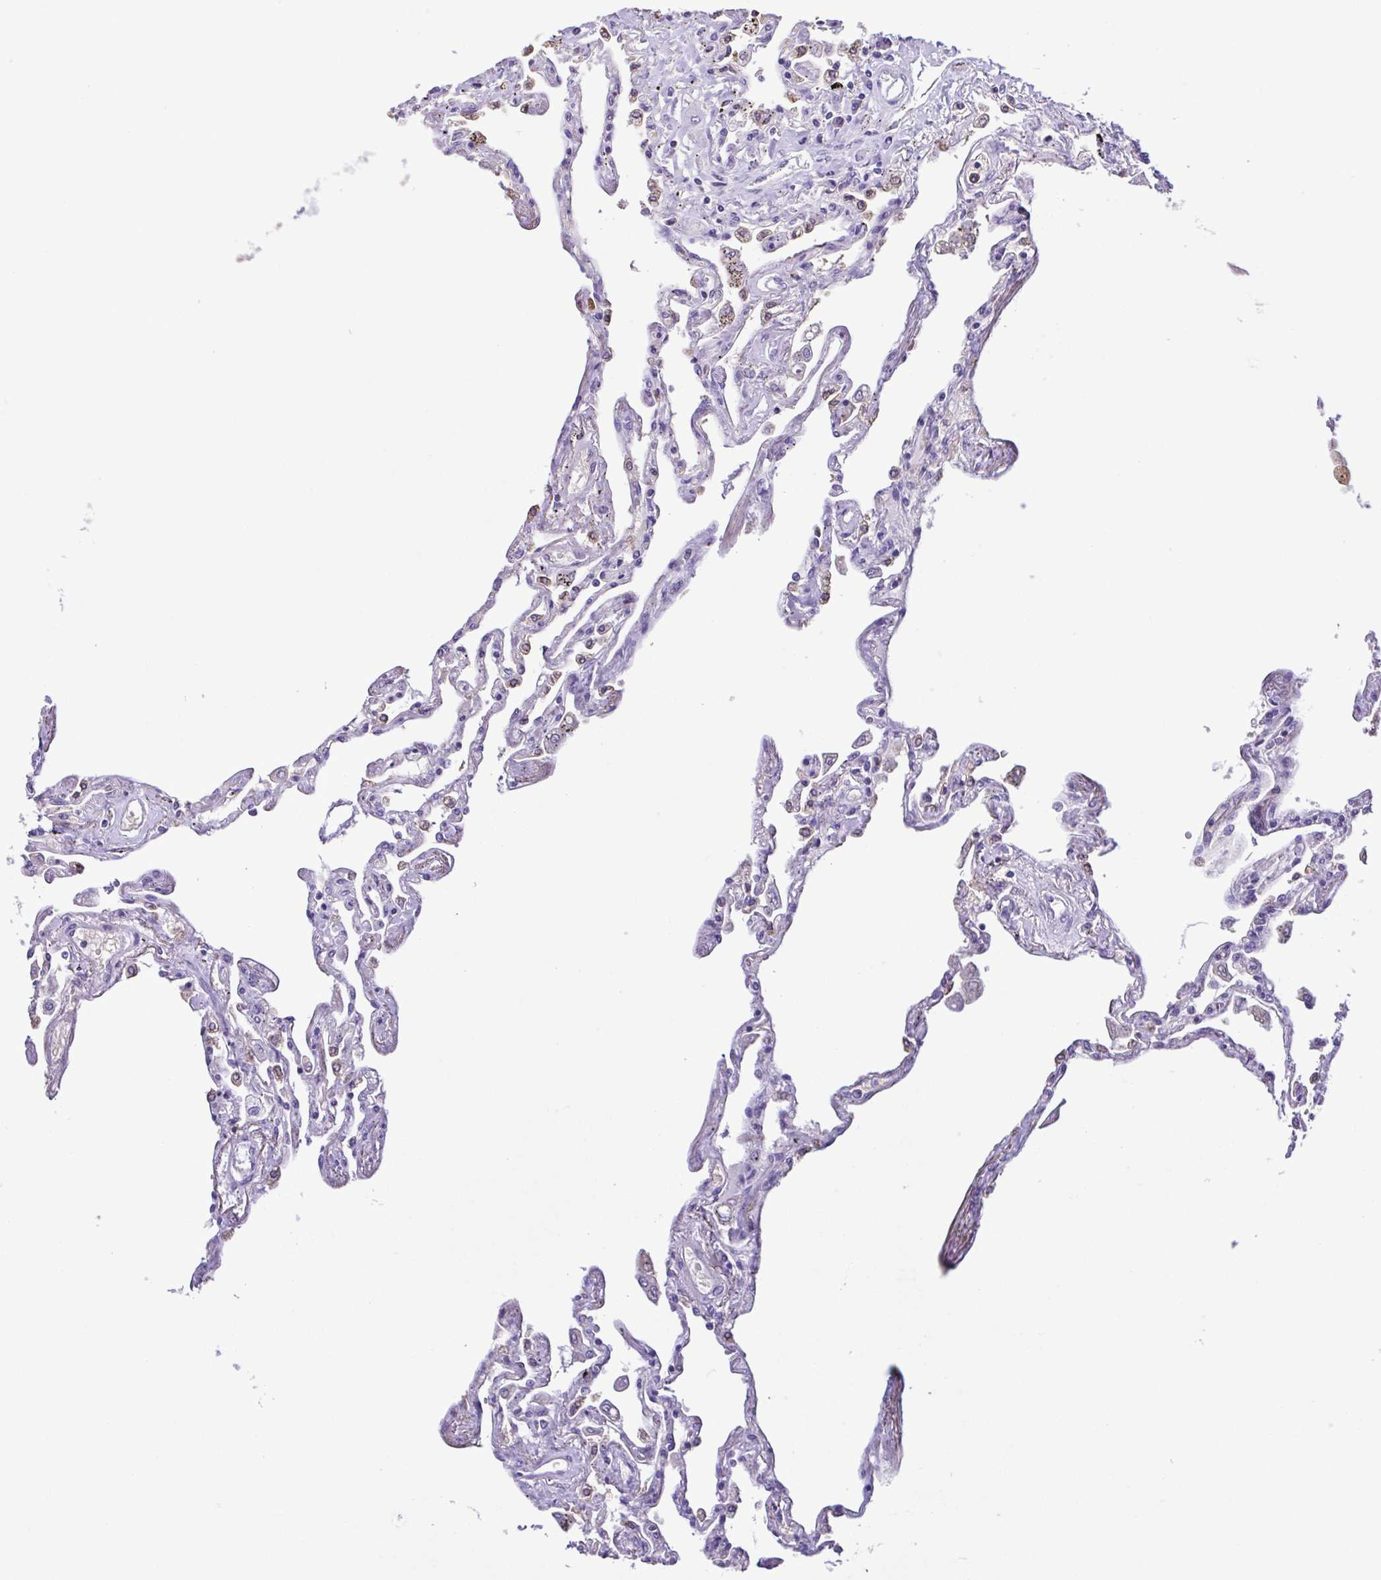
{"staining": {"intensity": "negative", "quantity": "none", "location": "none"}, "tissue": "lung", "cell_type": "Alveolar cells", "image_type": "normal", "snomed": [{"axis": "morphology", "description": "Normal tissue, NOS"}, {"axis": "morphology", "description": "Adenocarcinoma, NOS"}, {"axis": "topography", "description": "Cartilage tissue"}, {"axis": "topography", "description": "Lung"}], "caption": "This image is of unremarkable lung stained with IHC to label a protein in brown with the nuclei are counter-stained blue. There is no positivity in alveolar cells. The staining is performed using DAB brown chromogen with nuclei counter-stained in using hematoxylin.", "gene": "CBY2", "patient": {"sex": "female", "age": 67}}